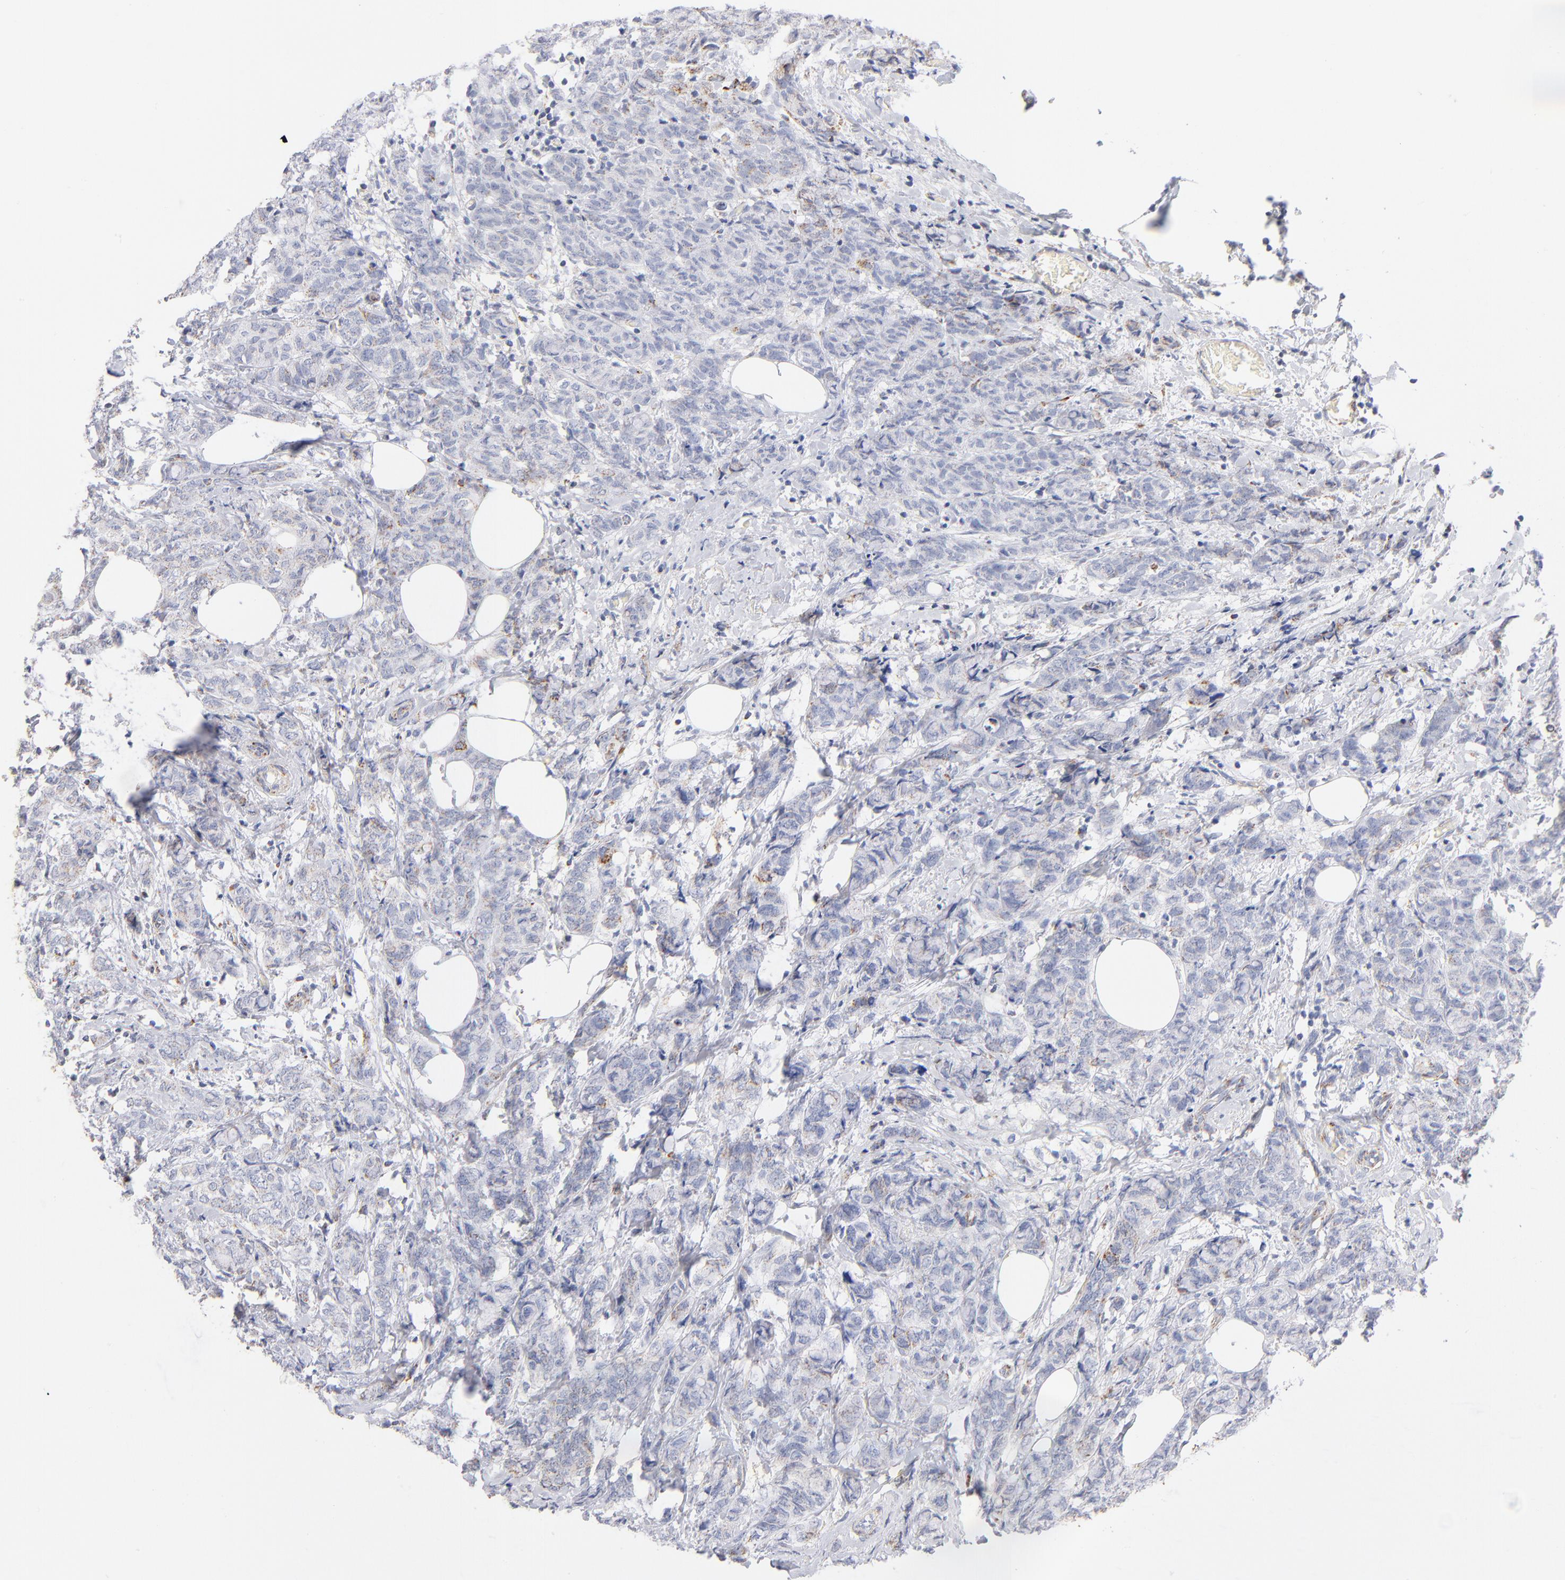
{"staining": {"intensity": "weak", "quantity": "25%-75%", "location": "cytoplasmic/membranous"}, "tissue": "breast cancer", "cell_type": "Tumor cells", "image_type": "cancer", "snomed": [{"axis": "morphology", "description": "Lobular carcinoma"}, {"axis": "topography", "description": "Breast"}], "caption": "Immunohistochemistry (IHC) (DAB) staining of breast cancer (lobular carcinoma) displays weak cytoplasmic/membranous protein staining in about 25%-75% of tumor cells.", "gene": "DLAT", "patient": {"sex": "female", "age": 60}}